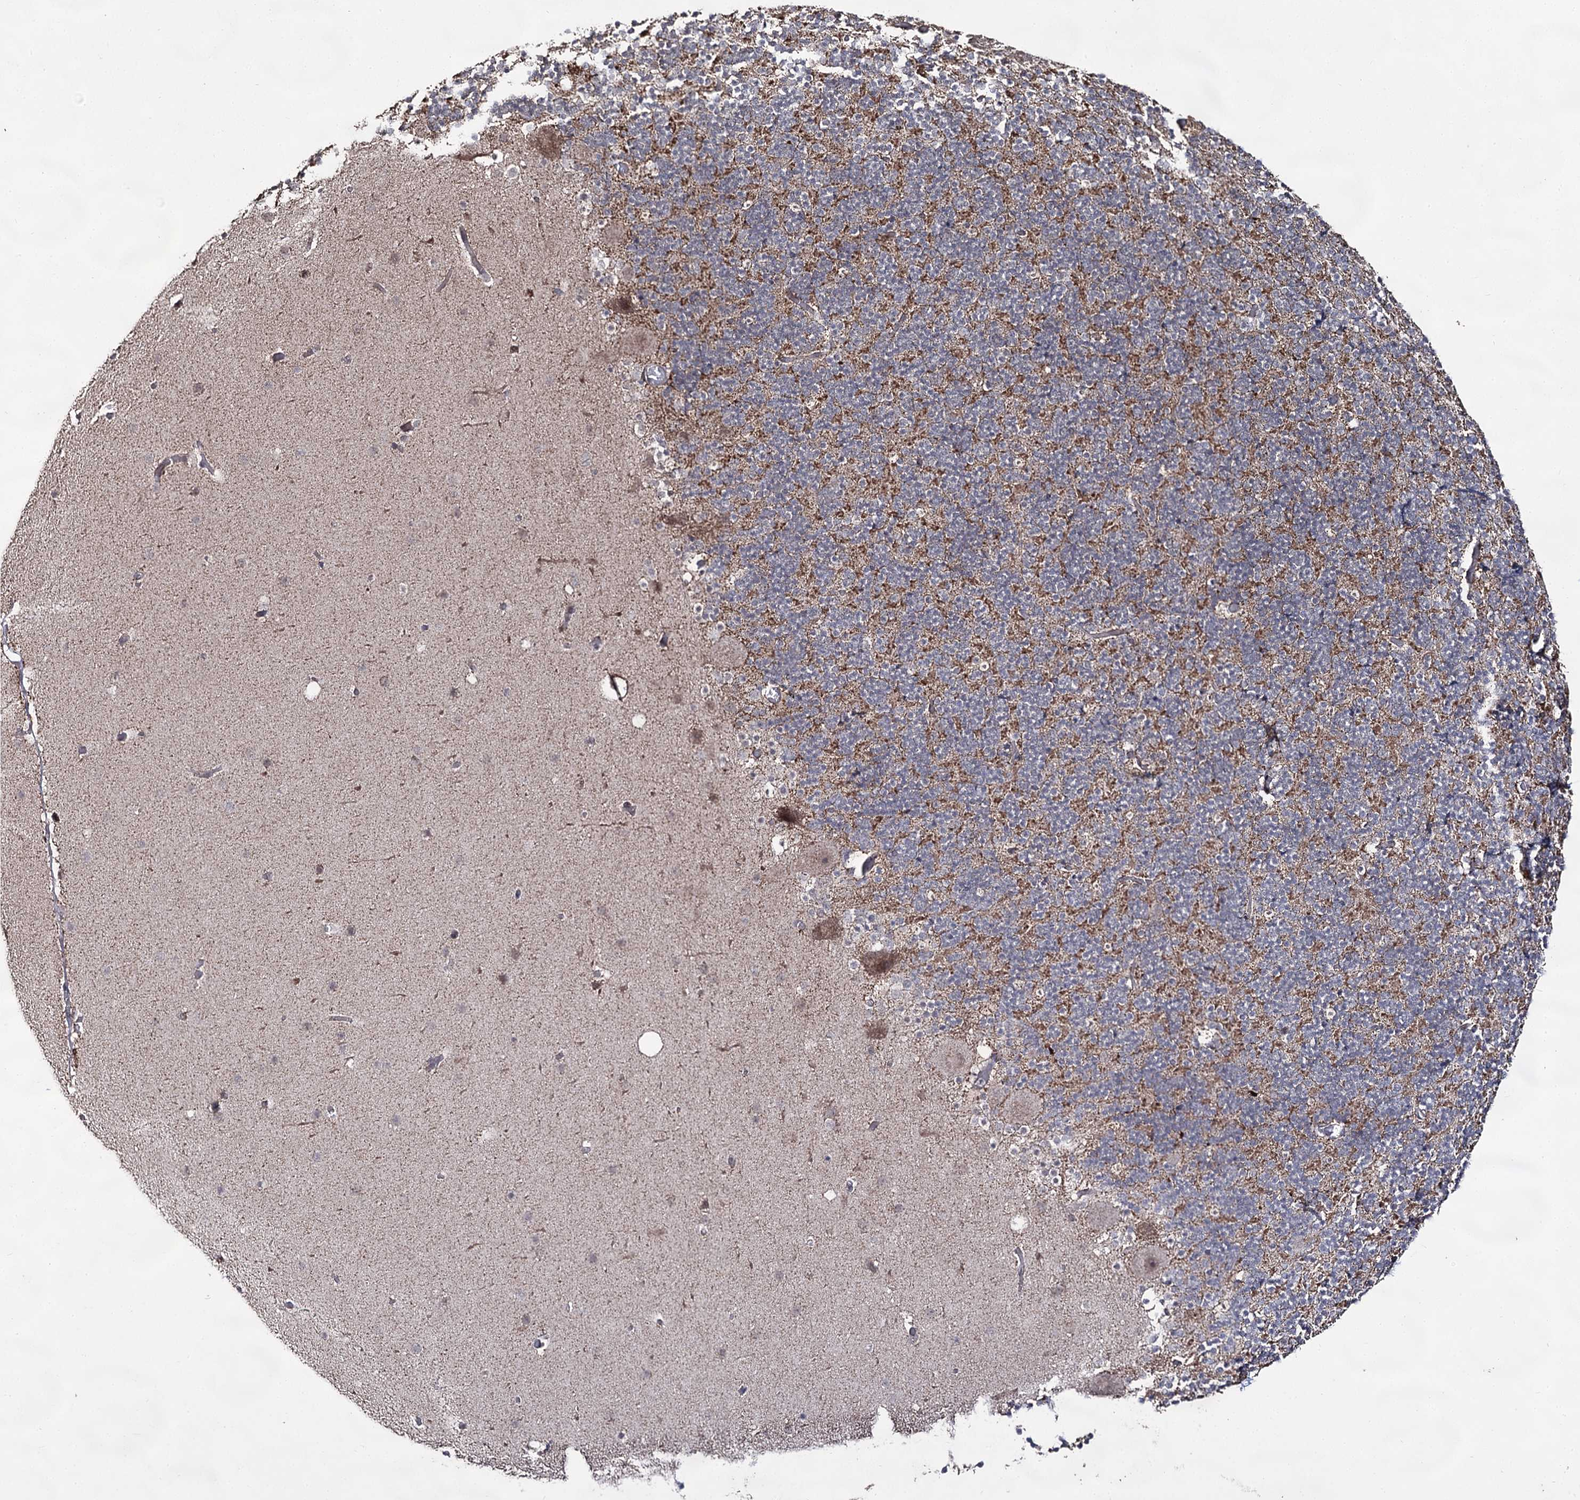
{"staining": {"intensity": "weak", "quantity": "25%-75%", "location": "cytoplasmic/membranous"}, "tissue": "cerebellum", "cell_type": "Cells in granular layer", "image_type": "normal", "snomed": [{"axis": "morphology", "description": "Normal tissue, NOS"}, {"axis": "topography", "description": "Cerebellum"}], "caption": "Cells in granular layer exhibit weak cytoplasmic/membranous staining in approximately 25%-75% of cells in benign cerebellum. (Stains: DAB in brown, nuclei in blue, Microscopy: brightfield microscopy at high magnification).", "gene": "ACTR6", "patient": {"sex": "male", "age": 57}}